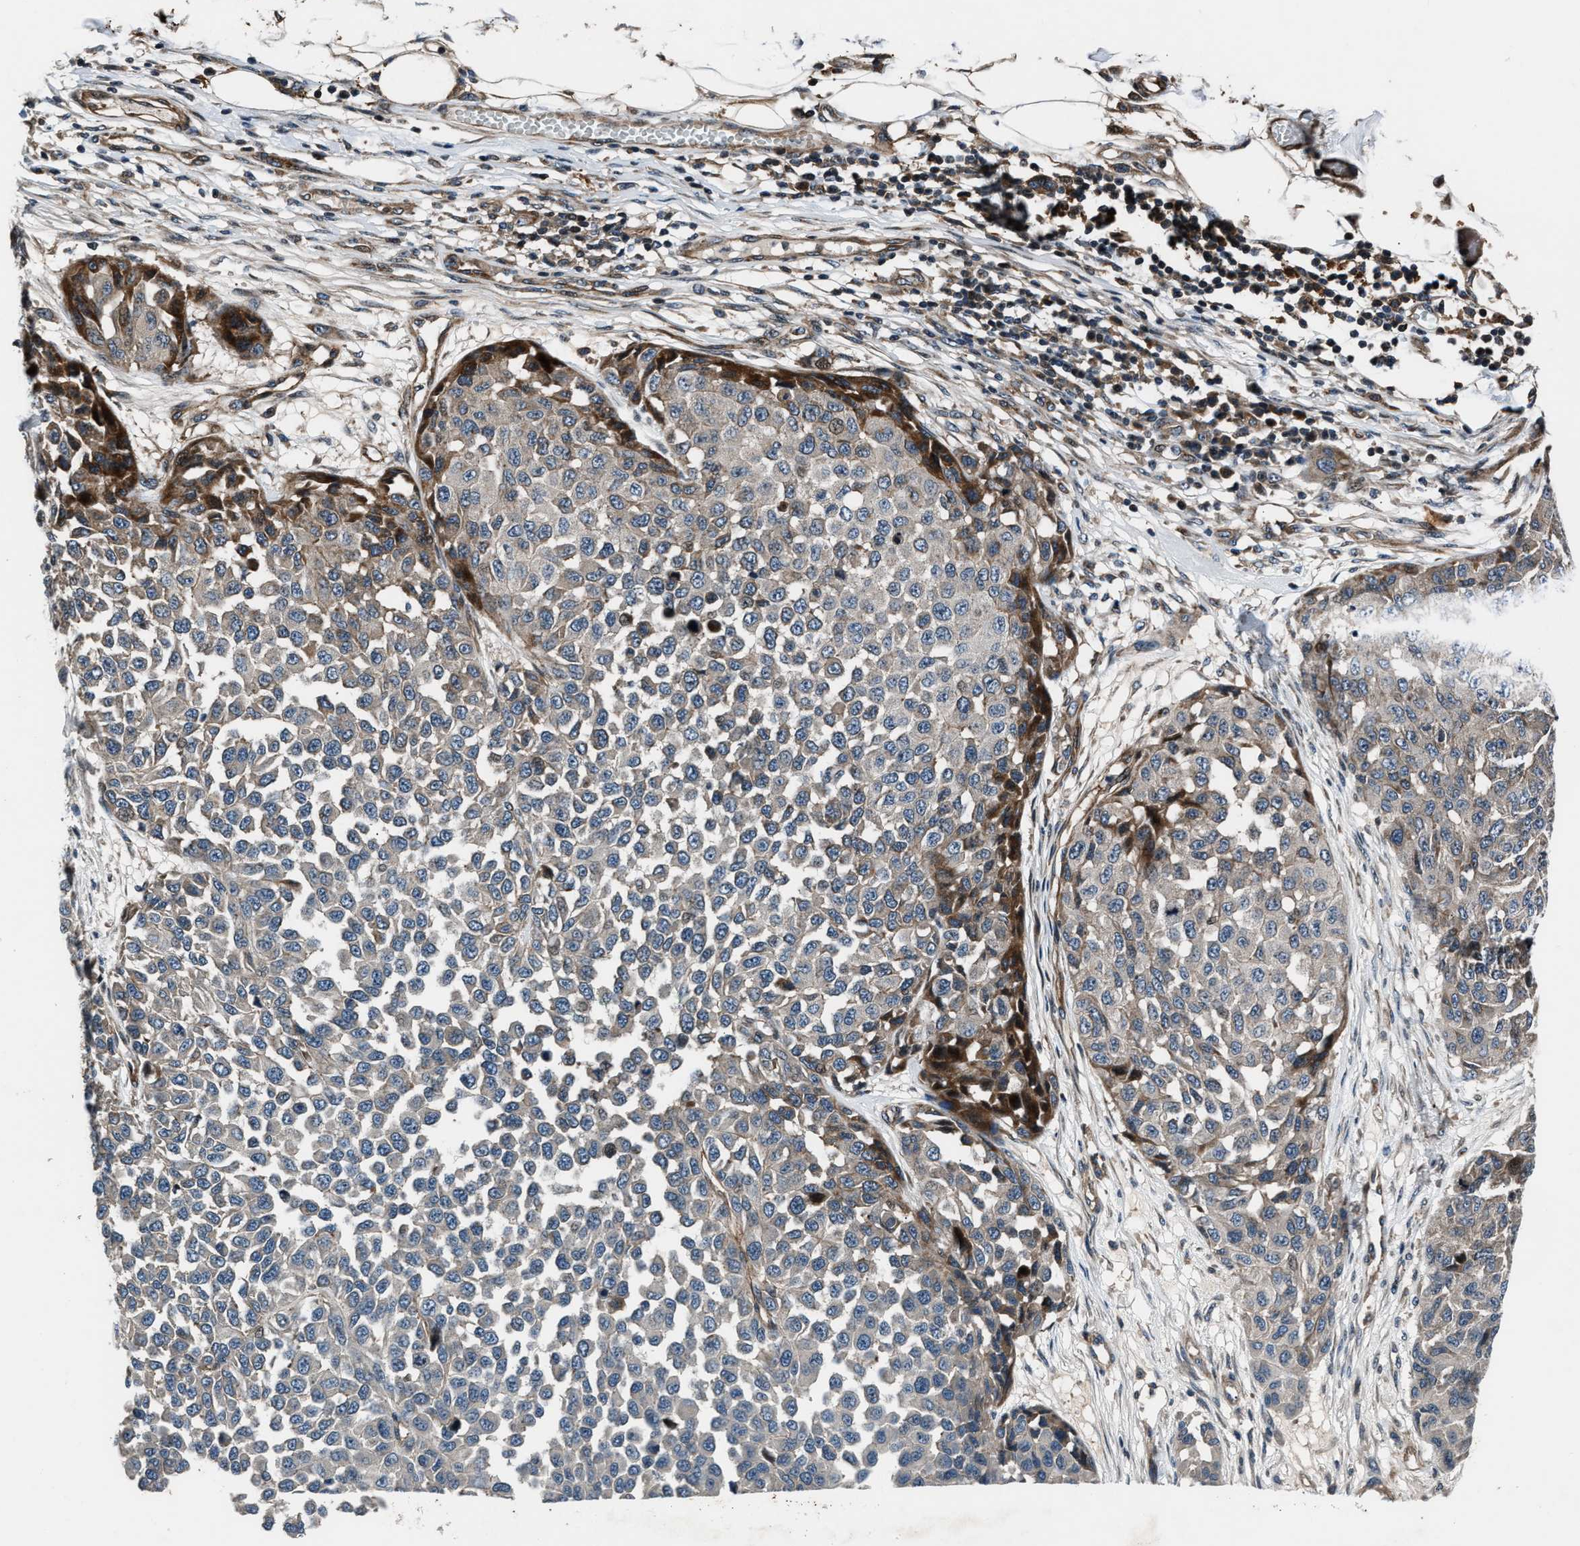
{"staining": {"intensity": "moderate", "quantity": "<25%", "location": "cytoplasmic/membranous"}, "tissue": "melanoma", "cell_type": "Tumor cells", "image_type": "cancer", "snomed": [{"axis": "morphology", "description": "Normal tissue, NOS"}, {"axis": "morphology", "description": "Malignant melanoma, NOS"}, {"axis": "topography", "description": "Skin"}], "caption": "An image showing moderate cytoplasmic/membranous positivity in about <25% of tumor cells in malignant melanoma, as visualized by brown immunohistochemical staining.", "gene": "DYNC2I1", "patient": {"sex": "male", "age": 62}}